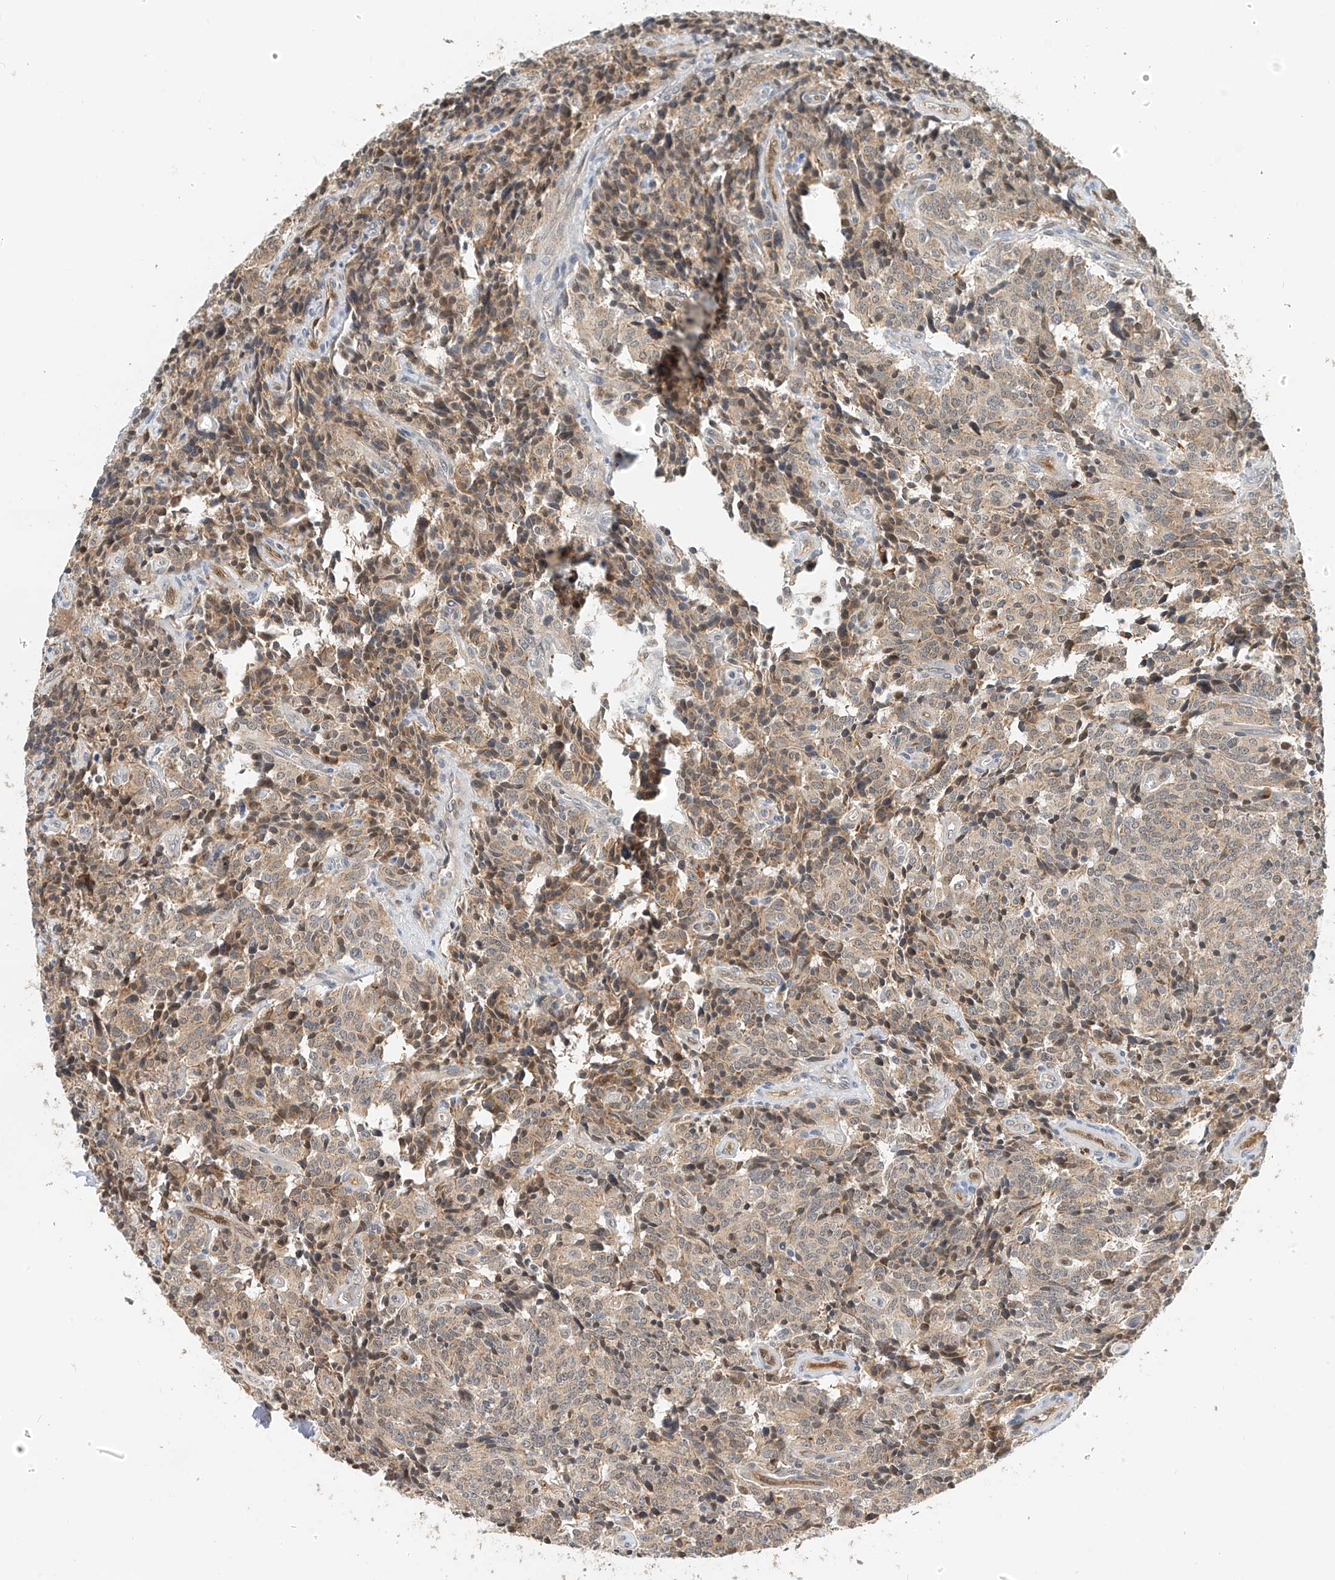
{"staining": {"intensity": "moderate", "quantity": "<25%", "location": "cytoplasmic/membranous"}, "tissue": "carcinoid", "cell_type": "Tumor cells", "image_type": "cancer", "snomed": [{"axis": "morphology", "description": "Carcinoid, malignant, NOS"}, {"axis": "topography", "description": "Lung"}], "caption": "A histopathology image of malignant carcinoid stained for a protein demonstrates moderate cytoplasmic/membranous brown staining in tumor cells. (DAB = brown stain, brightfield microscopy at high magnification).", "gene": "PPA2", "patient": {"sex": "female", "age": 46}}